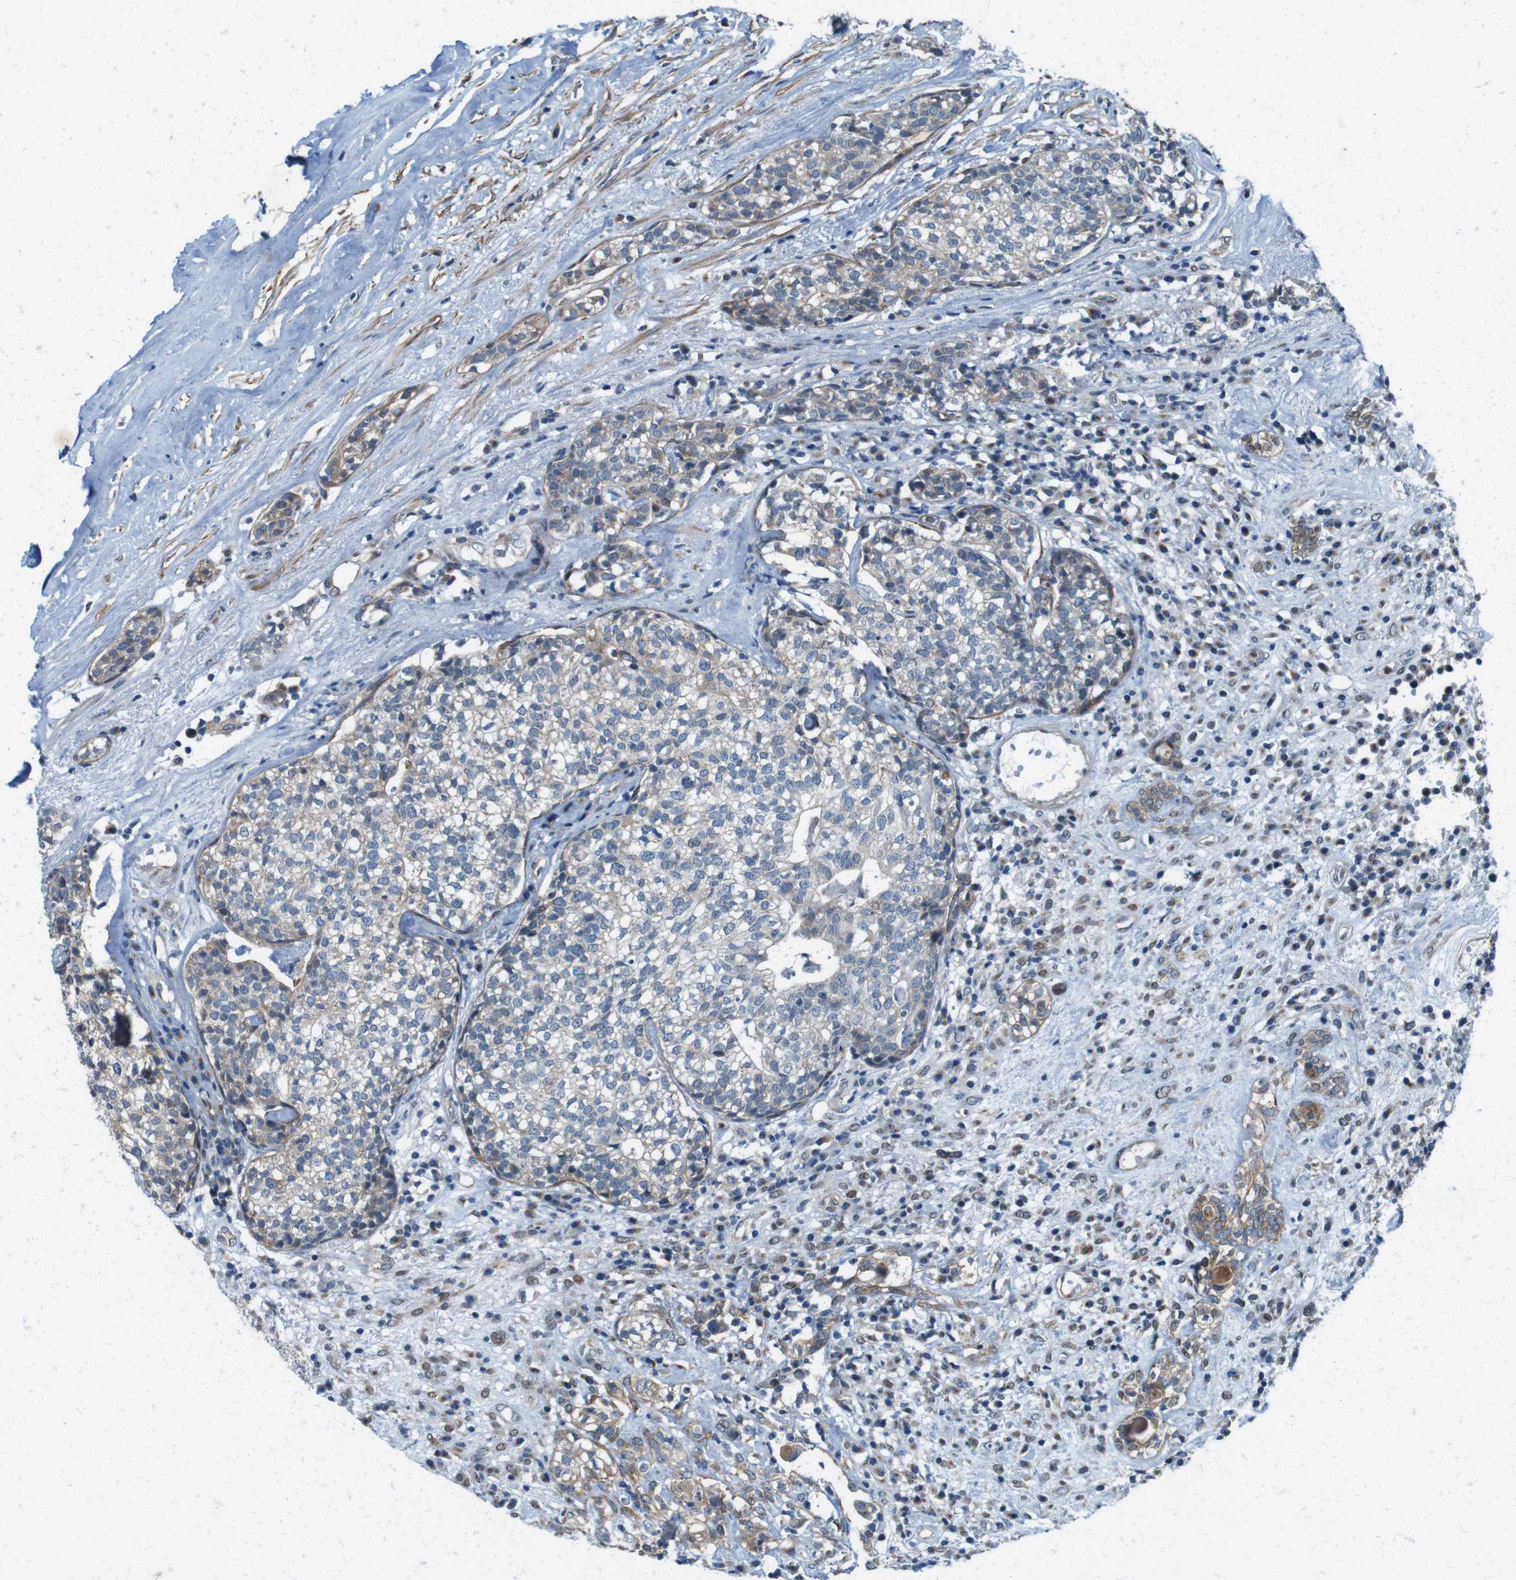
{"staining": {"intensity": "weak", "quantity": ">75%", "location": "cytoplasmic/membranous"}, "tissue": "head and neck cancer", "cell_type": "Tumor cells", "image_type": "cancer", "snomed": [{"axis": "morphology", "description": "Adenocarcinoma, NOS"}, {"axis": "topography", "description": "Salivary gland"}, {"axis": "topography", "description": "Head-Neck"}], "caption": "Brown immunohistochemical staining in head and neck cancer (adenocarcinoma) demonstrates weak cytoplasmic/membranous expression in approximately >75% of tumor cells. (Stains: DAB in brown, nuclei in blue, Microscopy: brightfield microscopy at high magnification).", "gene": "SKI", "patient": {"sex": "female", "age": 65}}